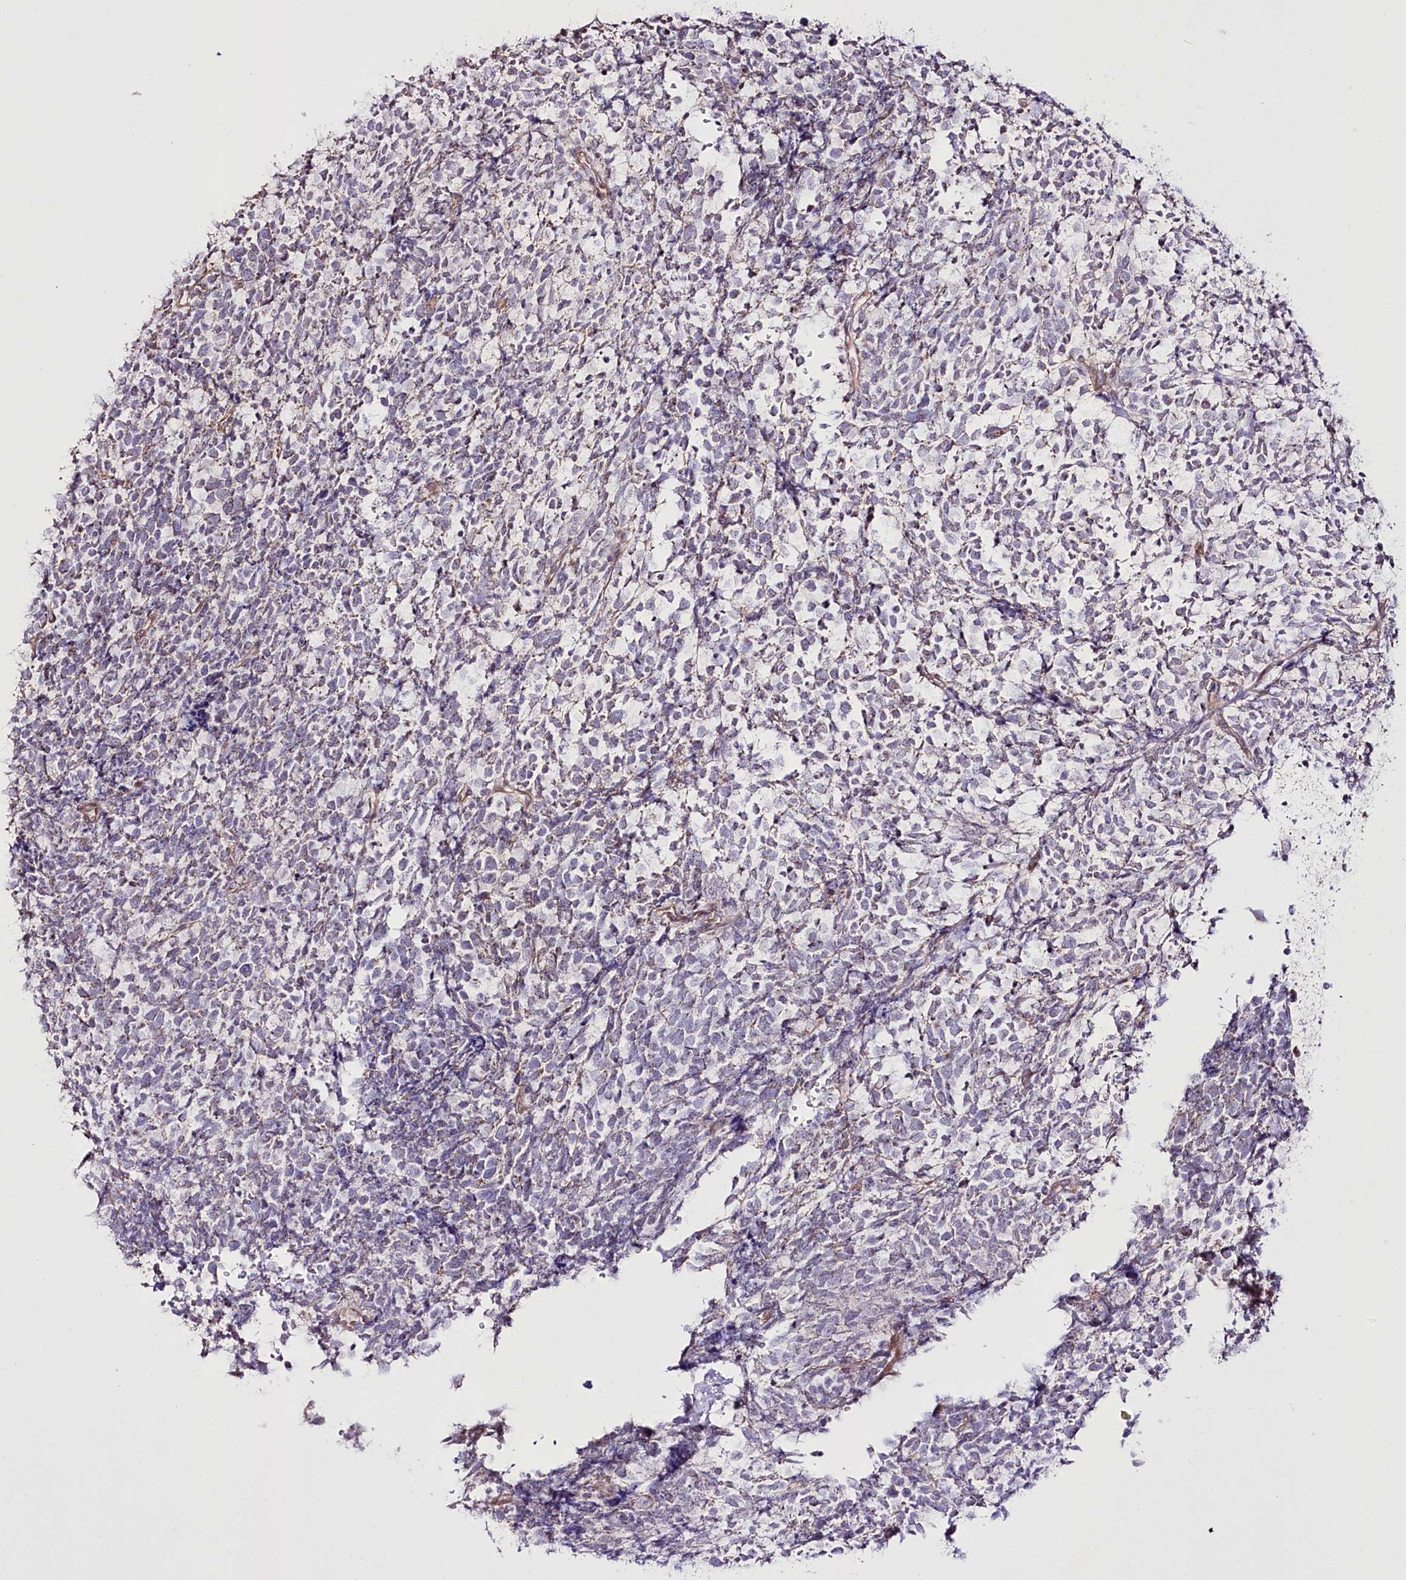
{"staining": {"intensity": "negative", "quantity": "none", "location": "none"}, "tissue": "urothelial cancer", "cell_type": "Tumor cells", "image_type": "cancer", "snomed": [{"axis": "morphology", "description": "Urothelial carcinoma, High grade"}, {"axis": "topography", "description": "Urinary bladder"}], "caption": "High-grade urothelial carcinoma stained for a protein using immunohistochemistry demonstrates no staining tumor cells.", "gene": "REXO2", "patient": {"sex": "female", "age": 82}}